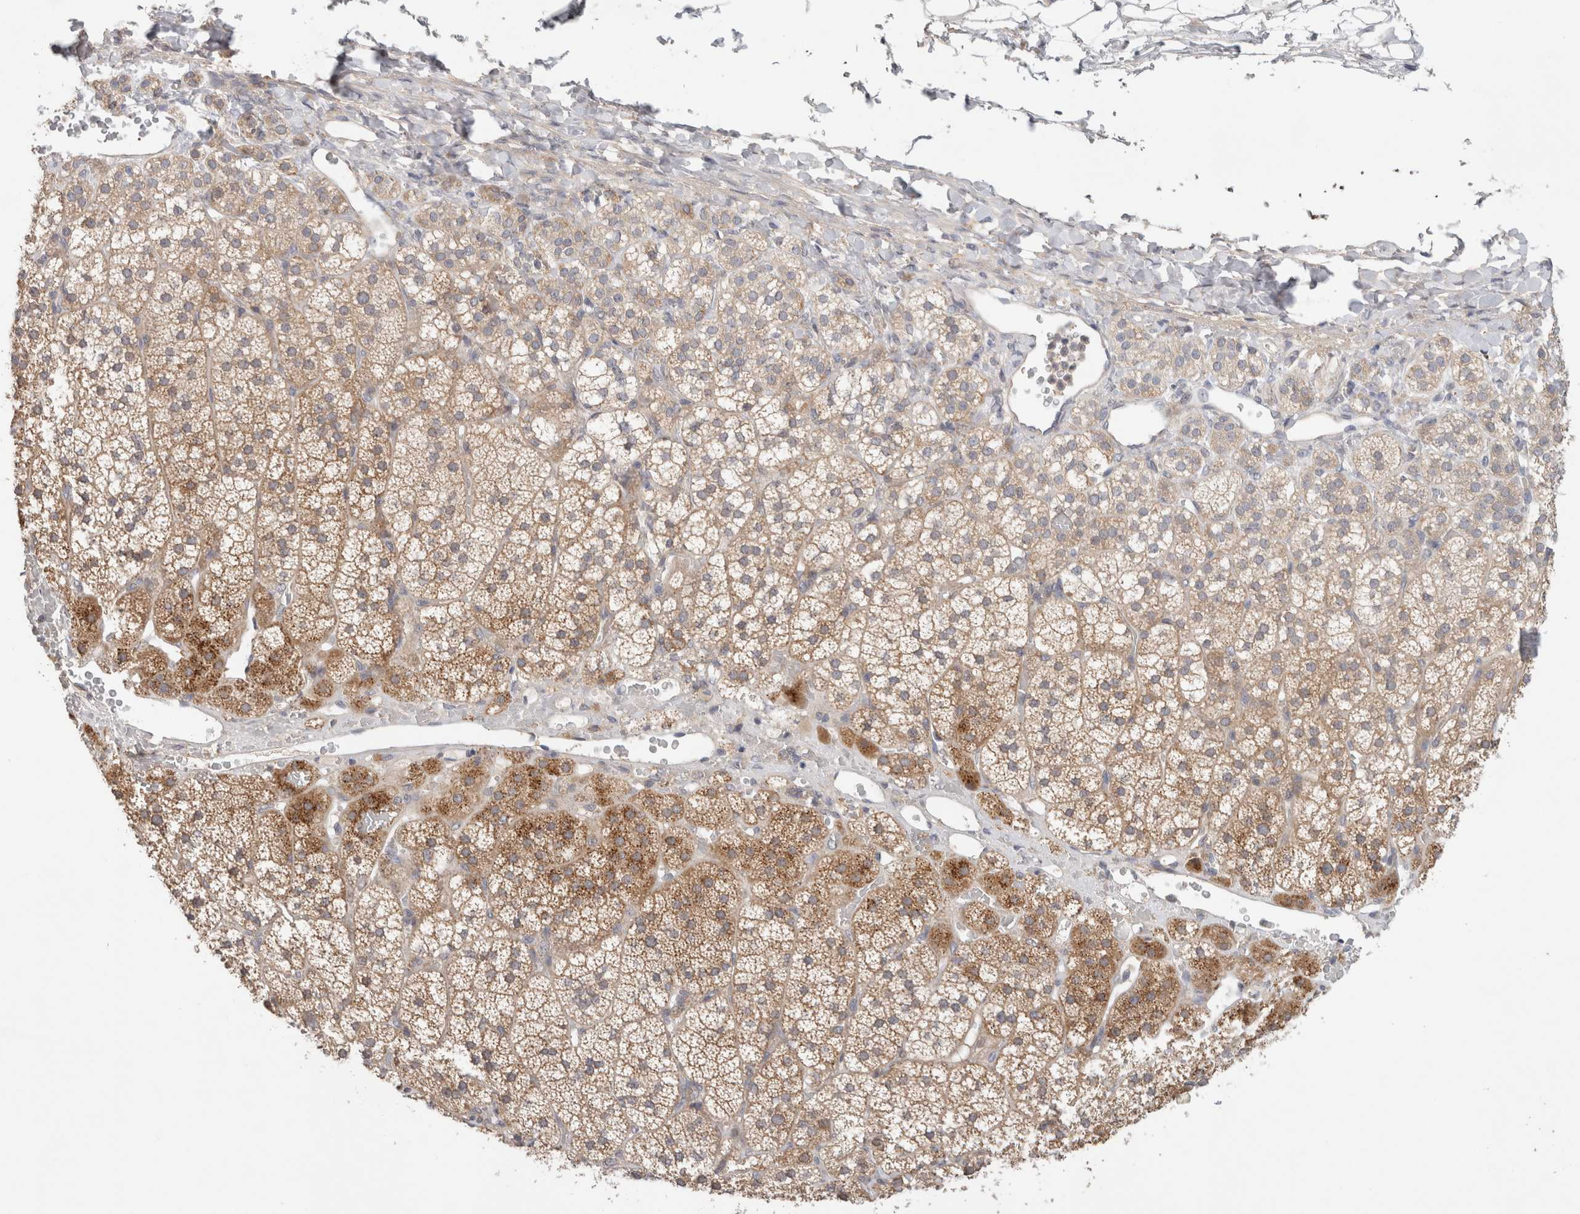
{"staining": {"intensity": "moderate", "quantity": ">75%", "location": "cytoplasmic/membranous"}, "tissue": "adrenal gland", "cell_type": "Glandular cells", "image_type": "normal", "snomed": [{"axis": "morphology", "description": "Normal tissue, NOS"}, {"axis": "topography", "description": "Adrenal gland"}], "caption": "Moderate cytoplasmic/membranous staining for a protein is identified in about >75% of glandular cells of unremarkable adrenal gland using IHC.", "gene": "SGK1", "patient": {"sex": "female", "age": 44}}